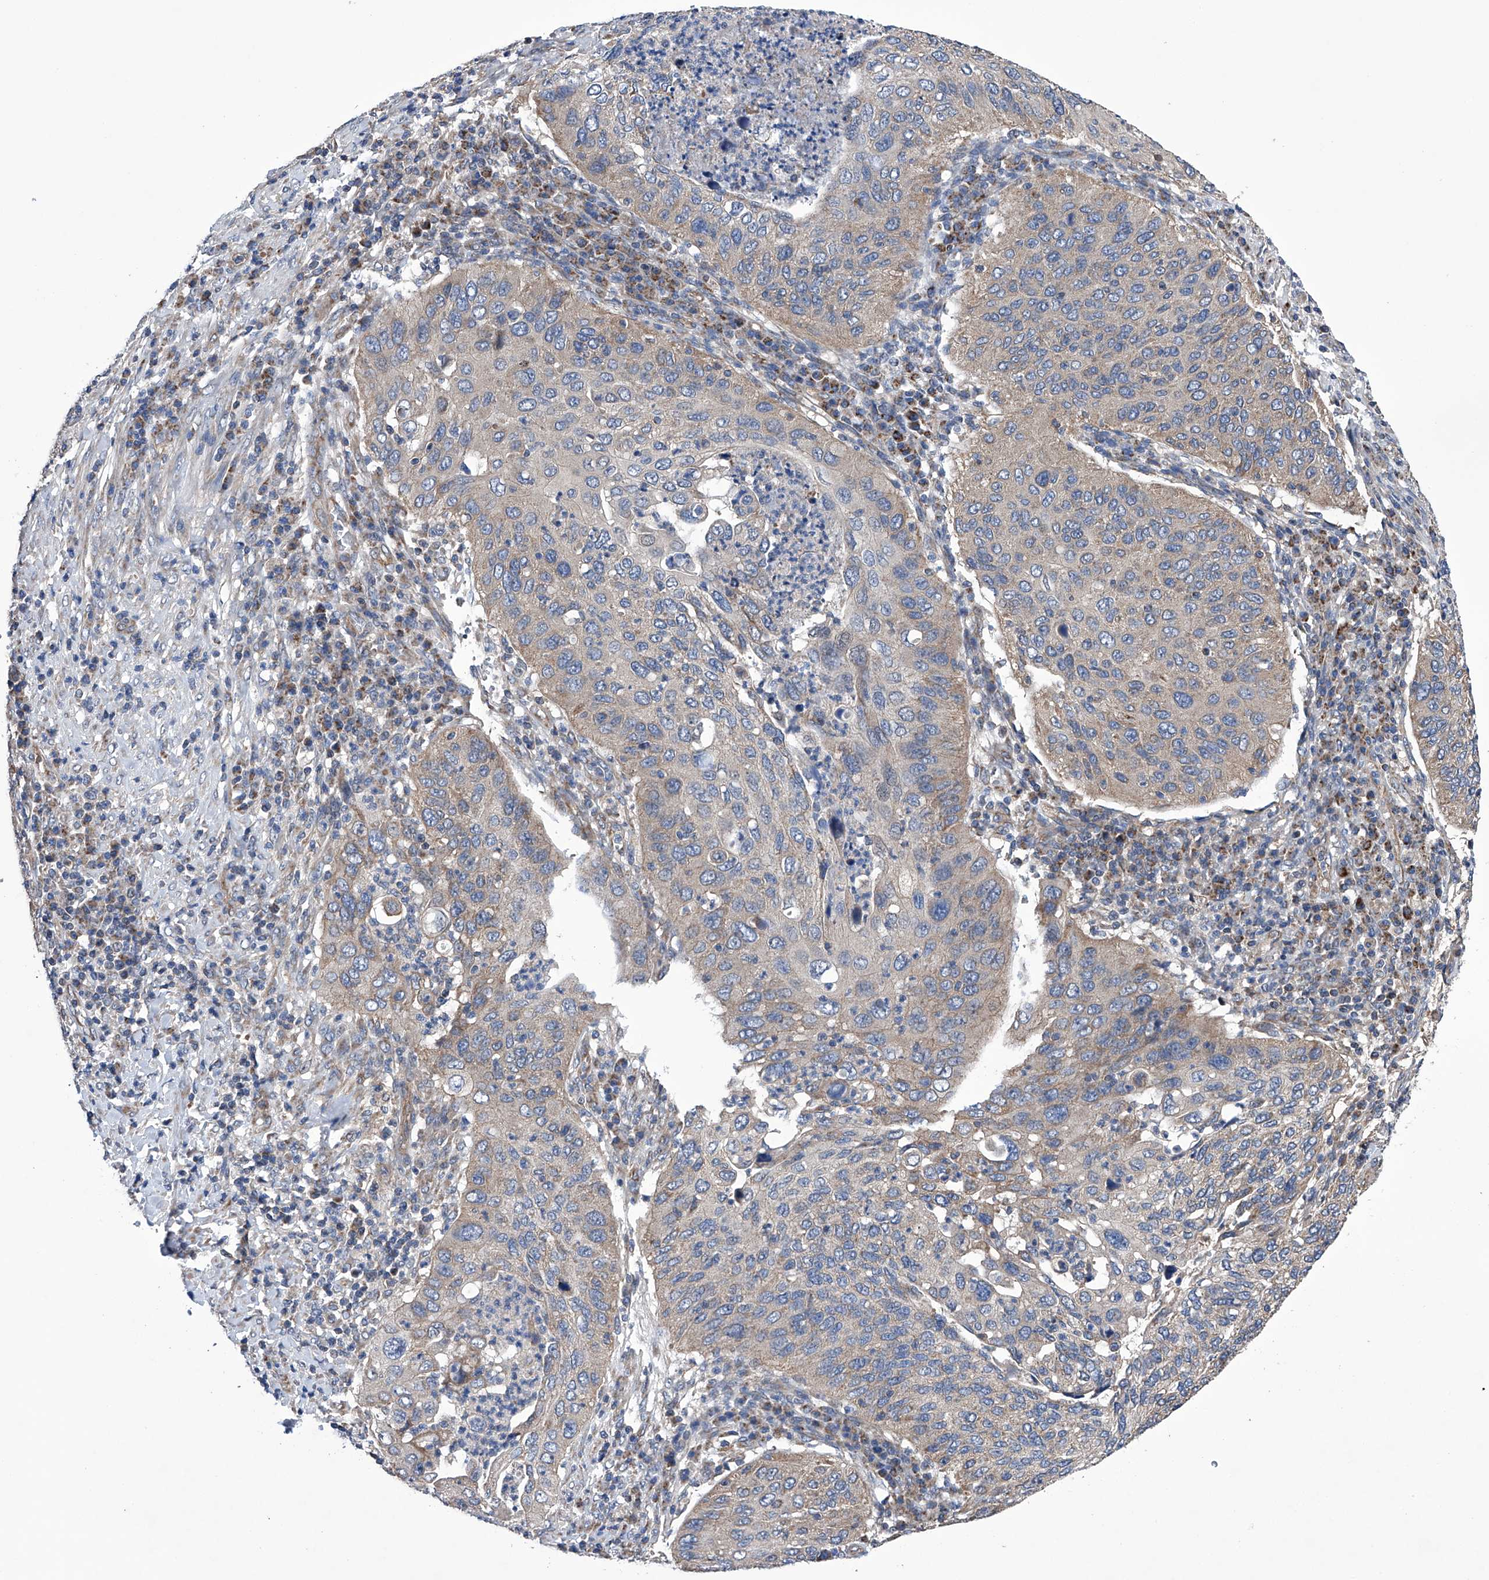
{"staining": {"intensity": "weak", "quantity": "<25%", "location": "cytoplasmic/membranous"}, "tissue": "cervical cancer", "cell_type": "Tumor cells", "image_type": "cancer", "snomed": [{"axis": "morphology", "description": "Squamous cell carcinoma, NOS"}, {"axis": "topography", "description": "Cervix"}], "caption": "This is an IHC micrograph of human cervical cancer (squamous cell carcinoma). There is no expression in tumor cells.", "gene": "EFCAB2", "patient": {"sex": "female", "age": 38}}